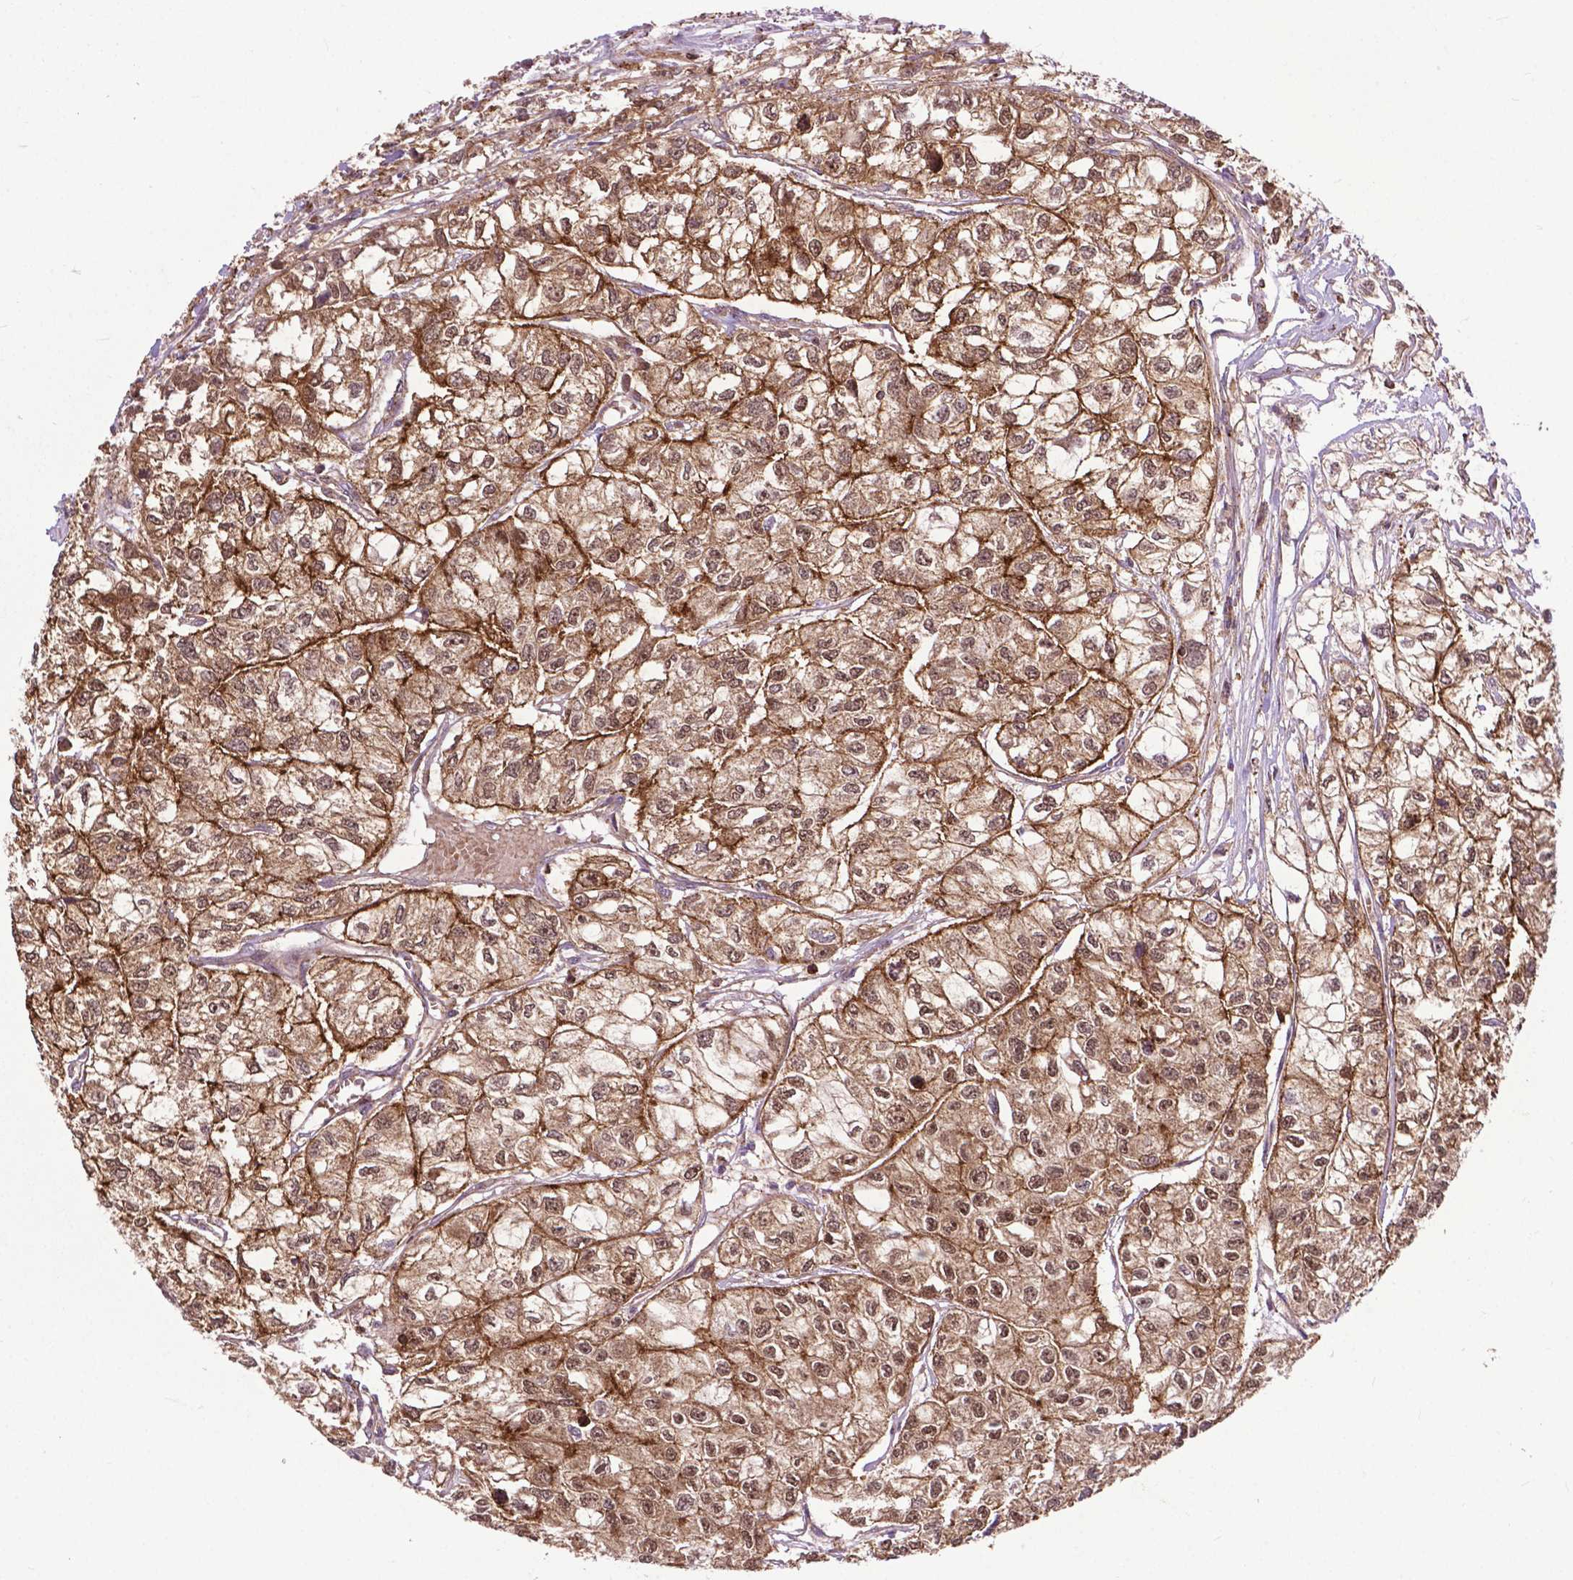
{"staining": {"intensity": "moderate", "quantity": ">75%", "location": "cytoplasmic/membranous"}, "tissue": "renal cancer", "cell_type": "Tumor cells", "image_type": "cancer", "snomed": [{"axis": "morphology", "description": "Adenocarcinoma, NOS"}, {"axis": "topography", "description": "Kidney"}], "caption": "A high-resolution image shows IHC staining of renal cancer (adenocarcinoma), which reveals moderate cytoplasmic/membranous staining in about >75% of tumor cells.", "gene": "CHMP4A", "patient": {"sex": "male", "age": 56}}